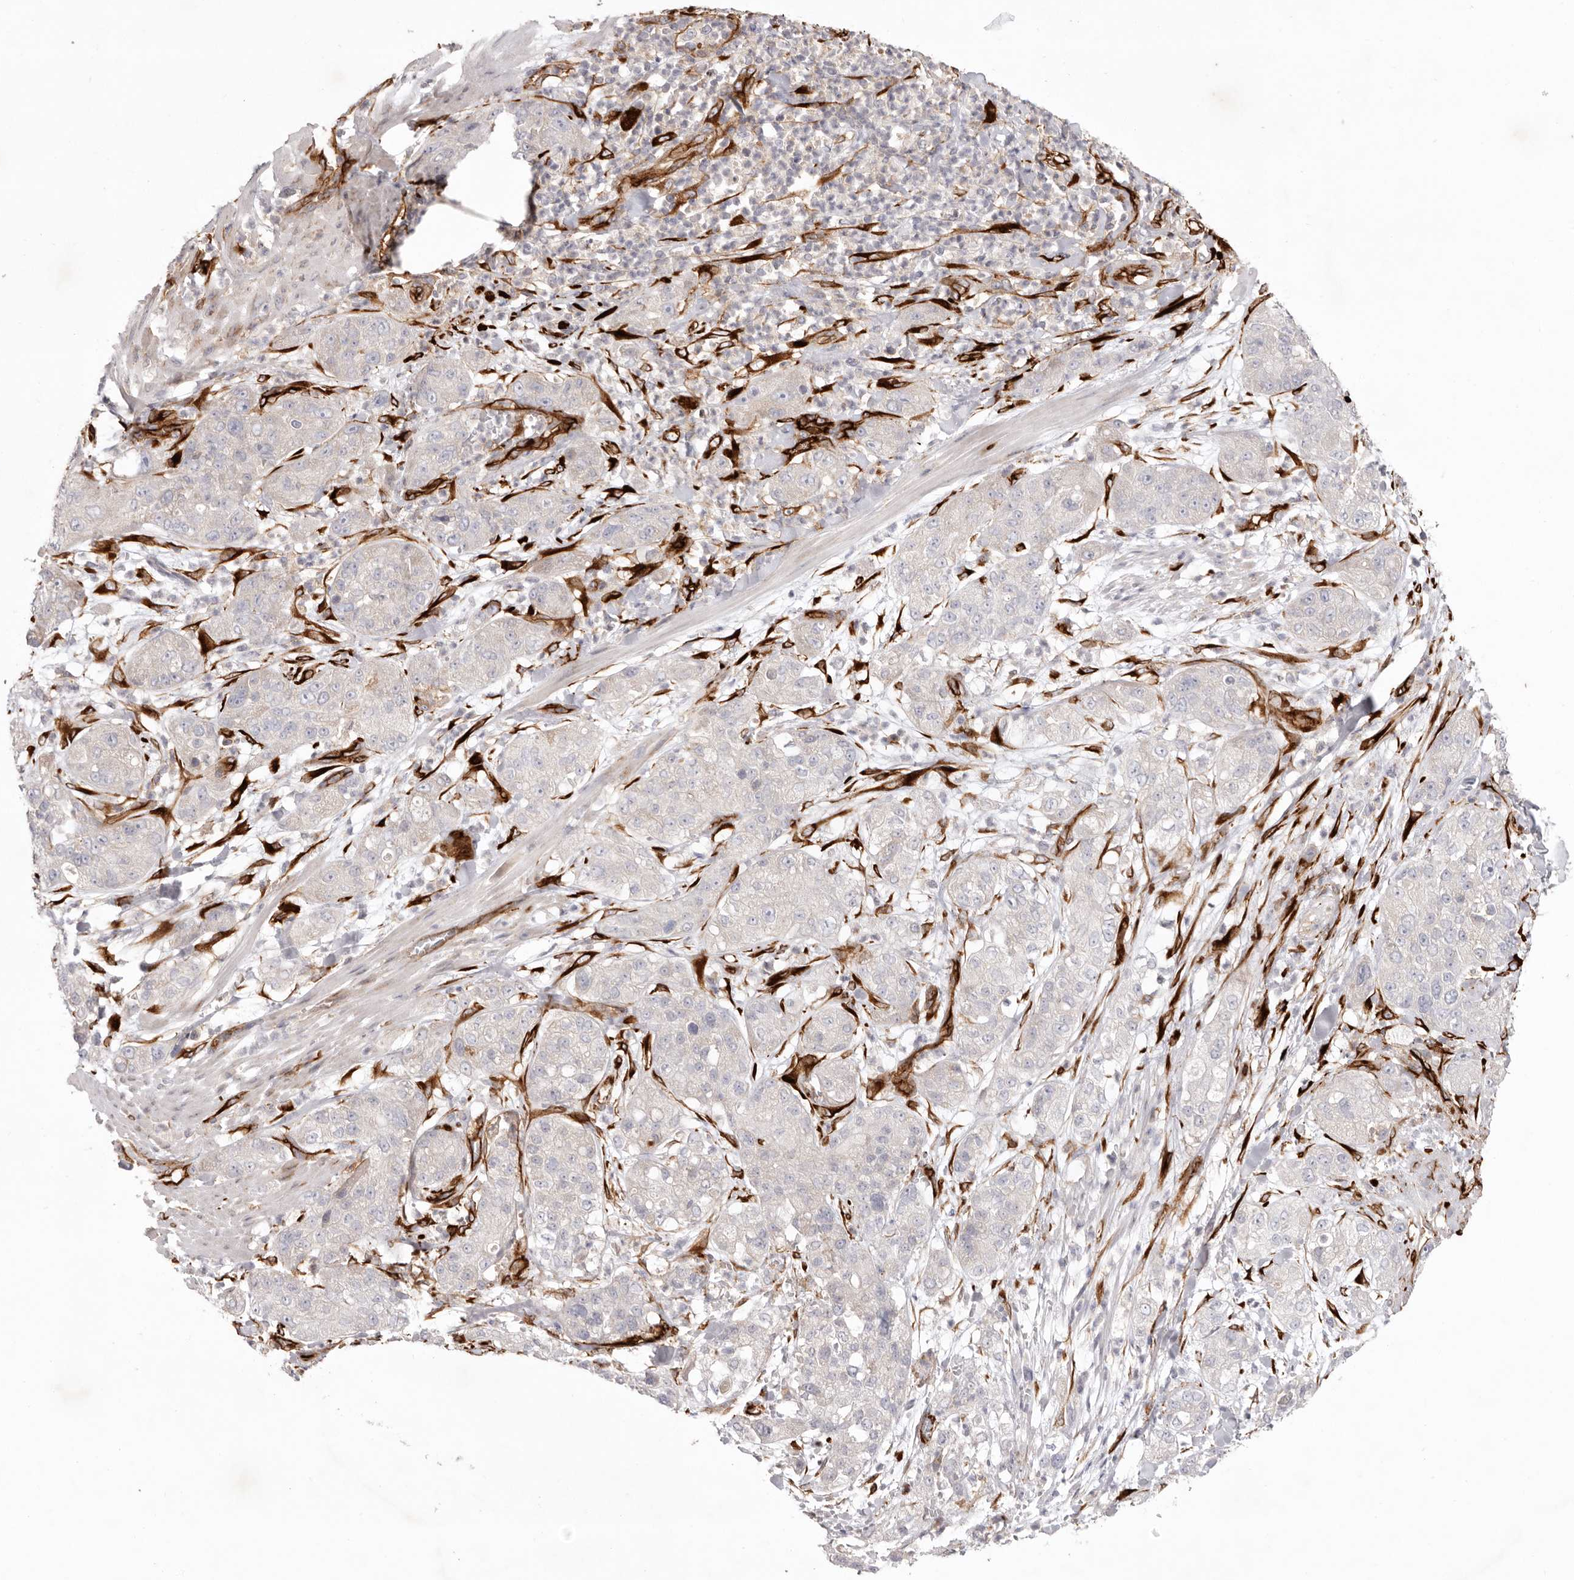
{"staining": {"intensity": "negative", "quantity": "none", "location": "none"}, "tissue": "pancreatic cancer", "cell_type": "Tumor cells", "image_type": "cancer", "snomed": [{"axis": "morphology", "description": "Adenocarcinoma, NOS"}, {"axis": "topography", "description": "Pancreas"}], "caption": "Tumor cells are negative for protein expression in human pancreatic cancer.", "gene": "LRRC66", "patient": {"sex": "female", "age": 78}}